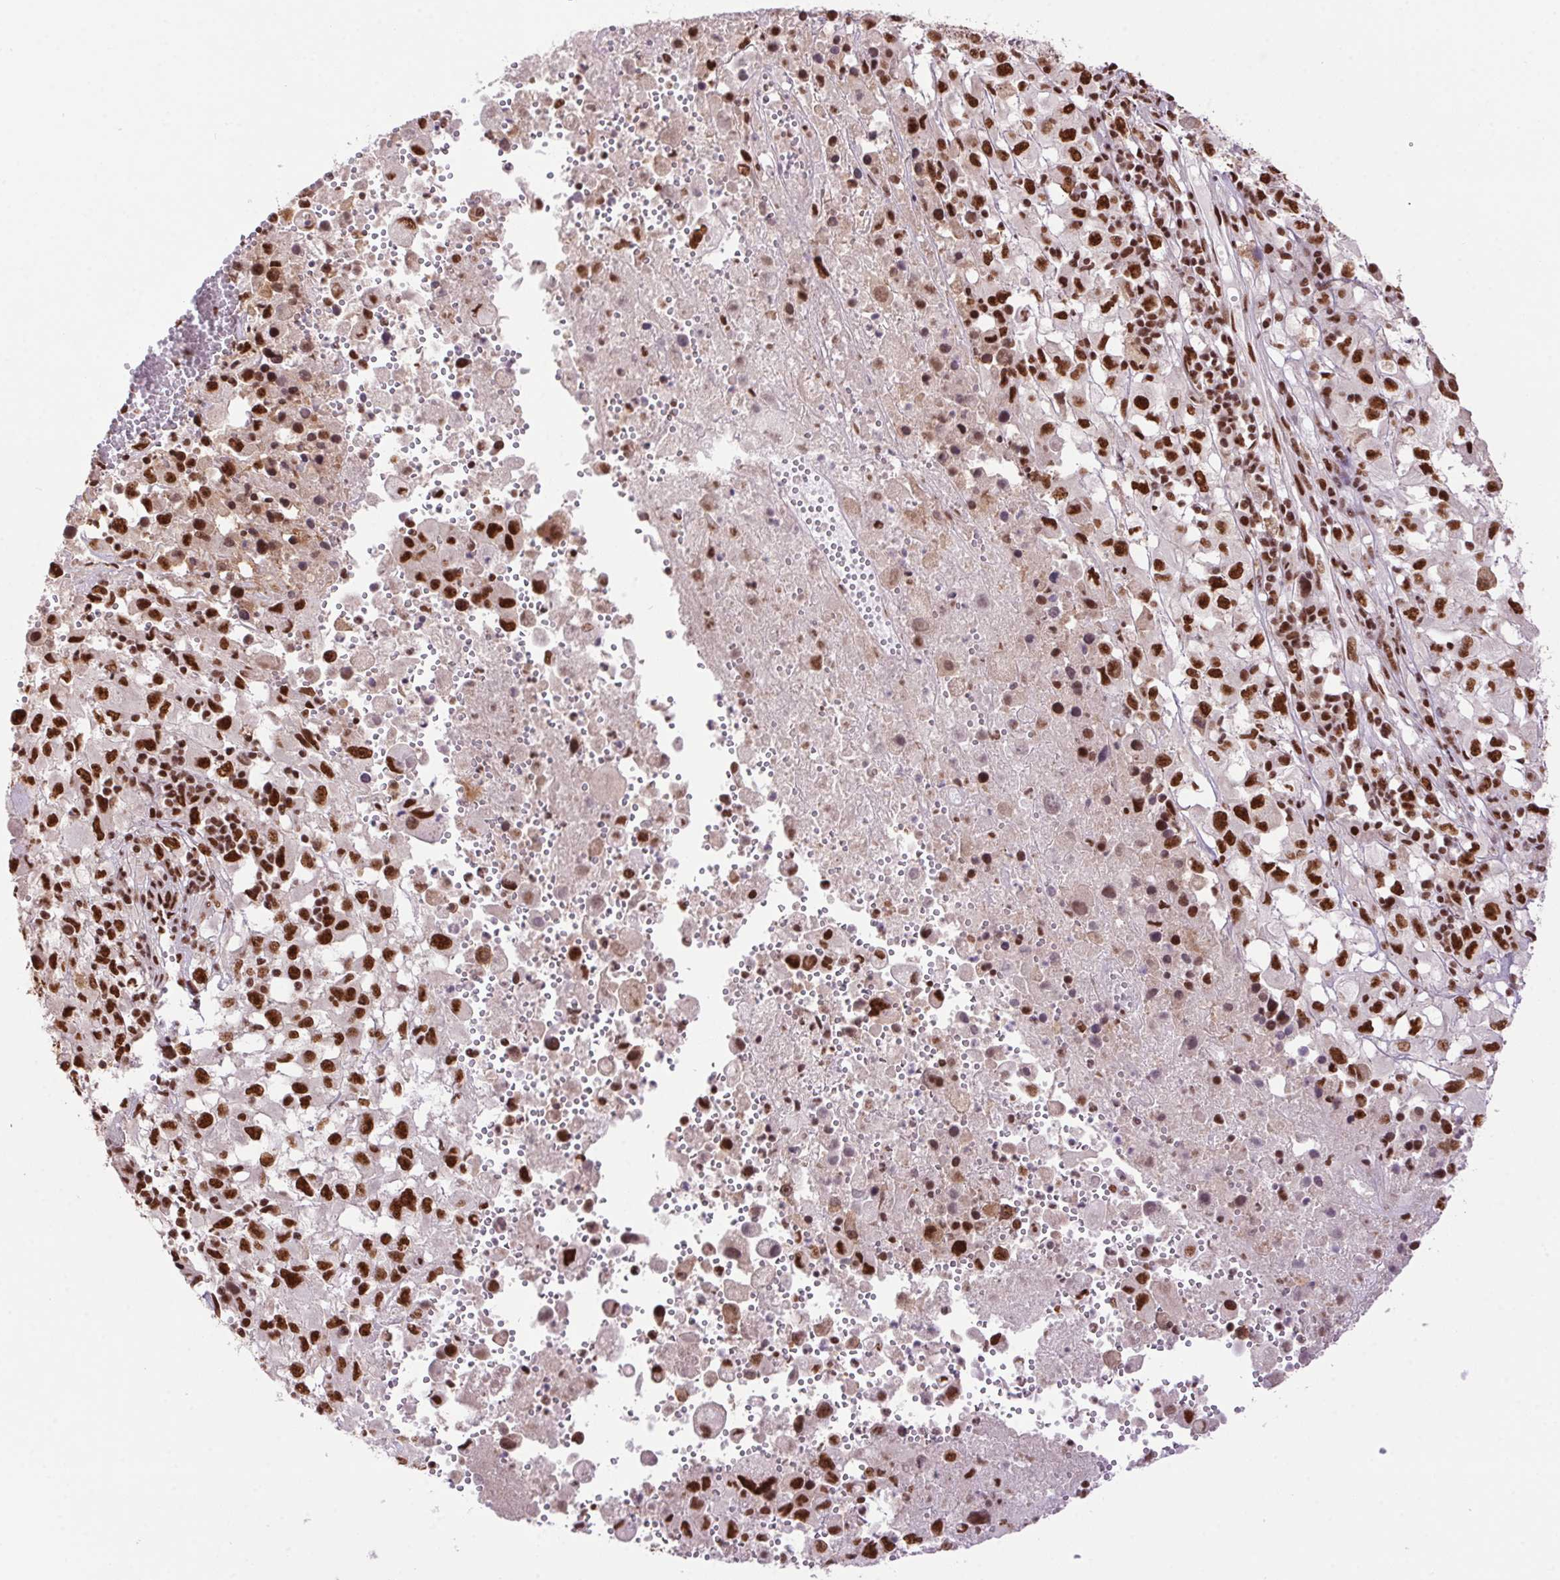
{"staining": {"intensity": "strong", "quantity": ">75%", "location": "nuclear"}, "tissue": "melanoma", "cell_type": "Tumor cells", "image_type": "cancer", "snomed": [{"axis": "morphology", "description": "Malignant melanoma, Metastatic site"}, {"axis": "topography", "description": "Soft tissue"}], "caption": "Protein staining exhibits strong nuclear staining in about >75% of tumor cells in melanoma.", "gene": "ZNF207", "patient": {"sex": "male", "age": 50}}